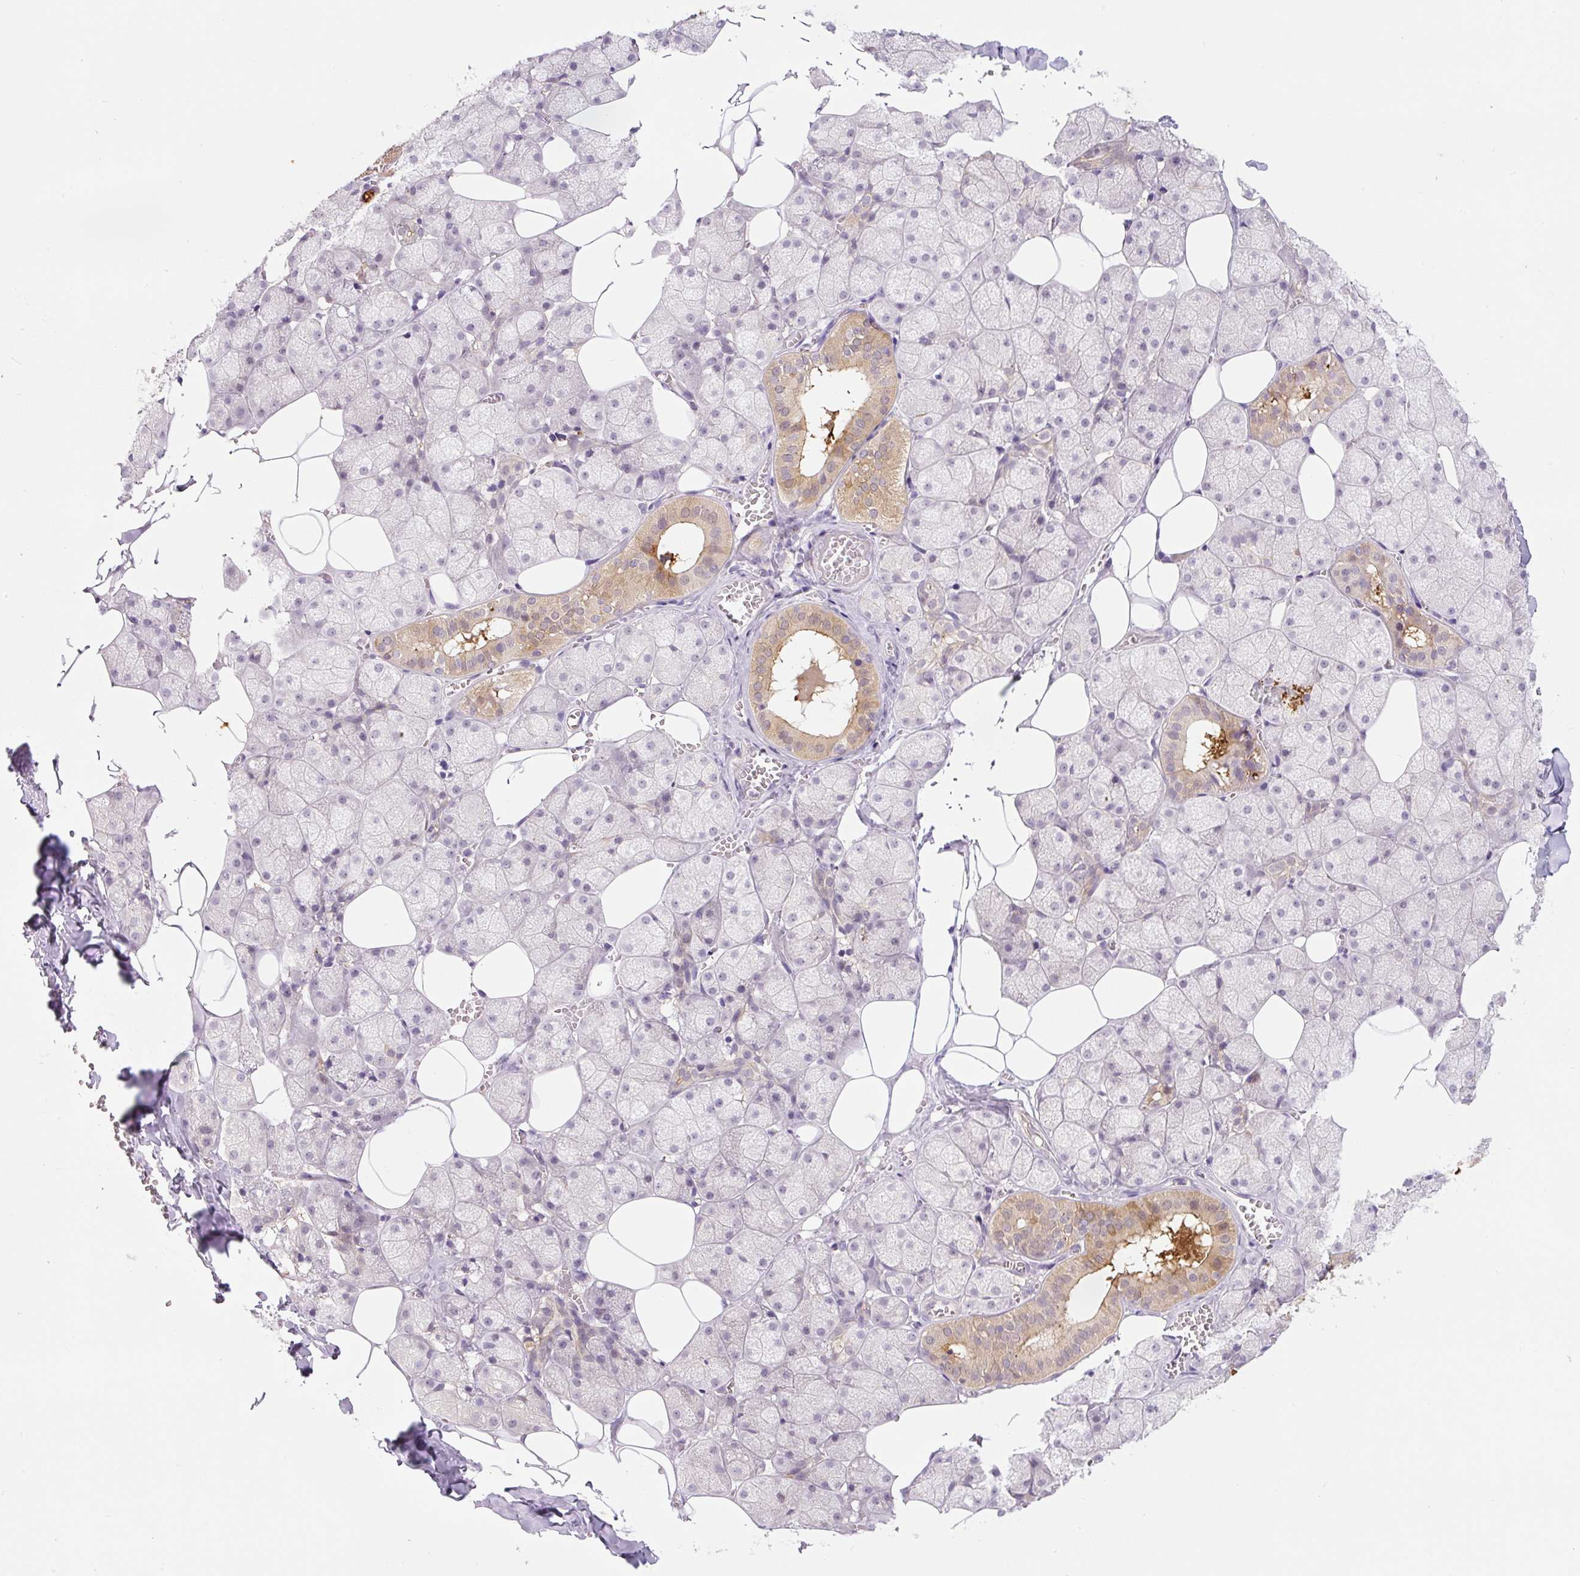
{"staining": {"intensity": "moderate", "quantity": "<25%", "location": "cytoplasmic/membranous"}, "tissue": "salivary gland", "cell_type": "Glandular cells", "image_type": "normal", "snomed": [{"axis": "morphology", "description": "Normal tissue, NOS"}, {"axis": "topography", "description": "Salivary gland"}, {"axis": "topography", "description": "Peripheral nerve tissue"}], "caption": "Salivary gland stained for a protein (brown) reveals moderate cytoplasmic/membranous positive staining in approximately <25% of glandular cells.", "gene": "SPSB2", "patient": {"sex": "male", "age": 38}}